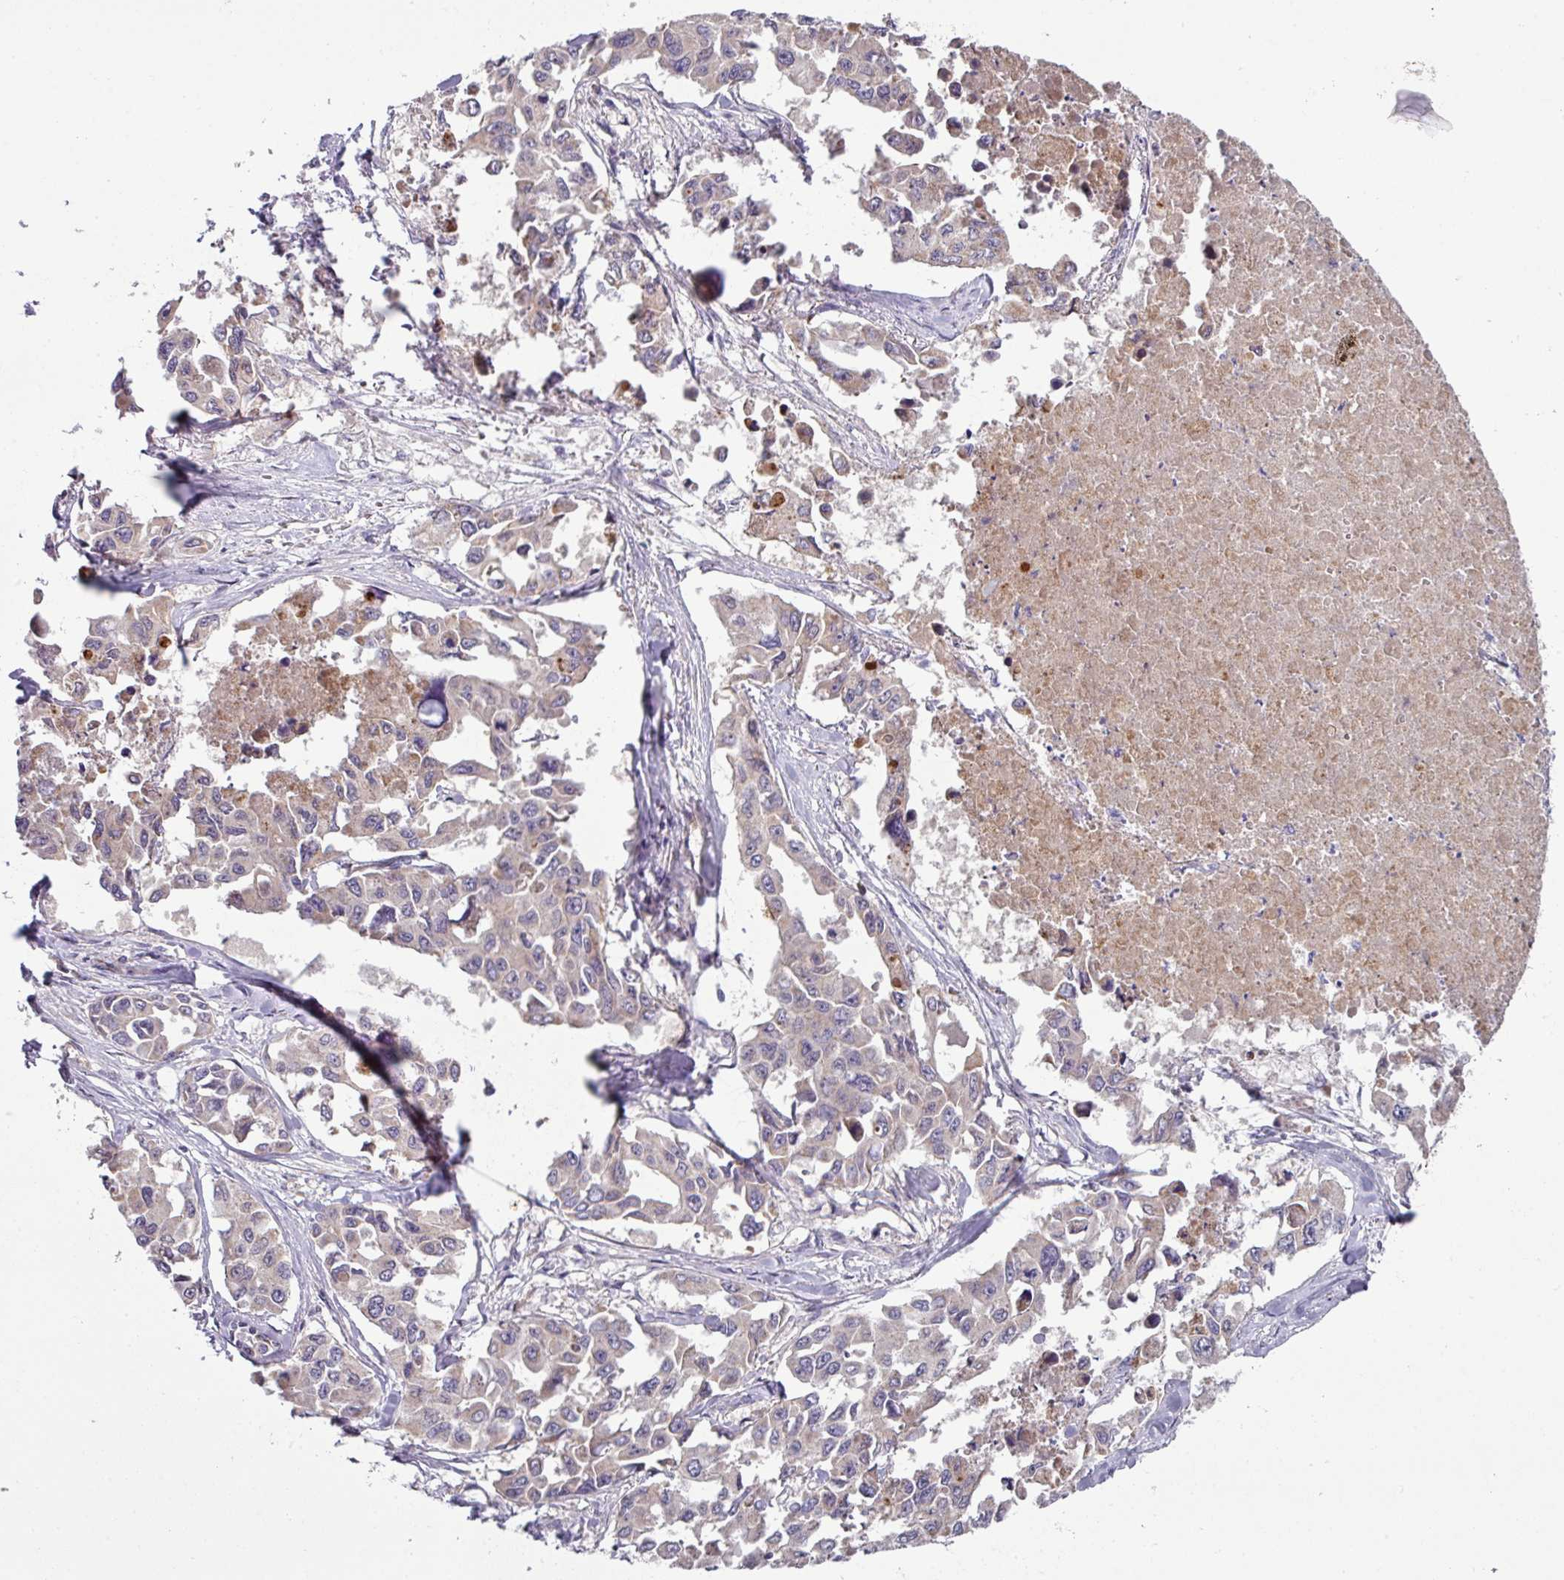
{"staining": {"intensity": "weak", "quantity": "<25%", "location": "cytoplasmic/membranous"}, "tissue": "lung cancer", "cell_type": "Tumor cells", "image_type": "cancer", "snomed": [{"axis": "morphology", "description": "Adenocarcinoma, NOS"}, {"axis": "topography", "description": "Lung"}], "caption": "Immunohistochemical staining of human lung adenocarcinoma displays no significant positivity in tumor cells.", "gene": "LRRC9", "patient": {"sex": "male", "age": 64}}